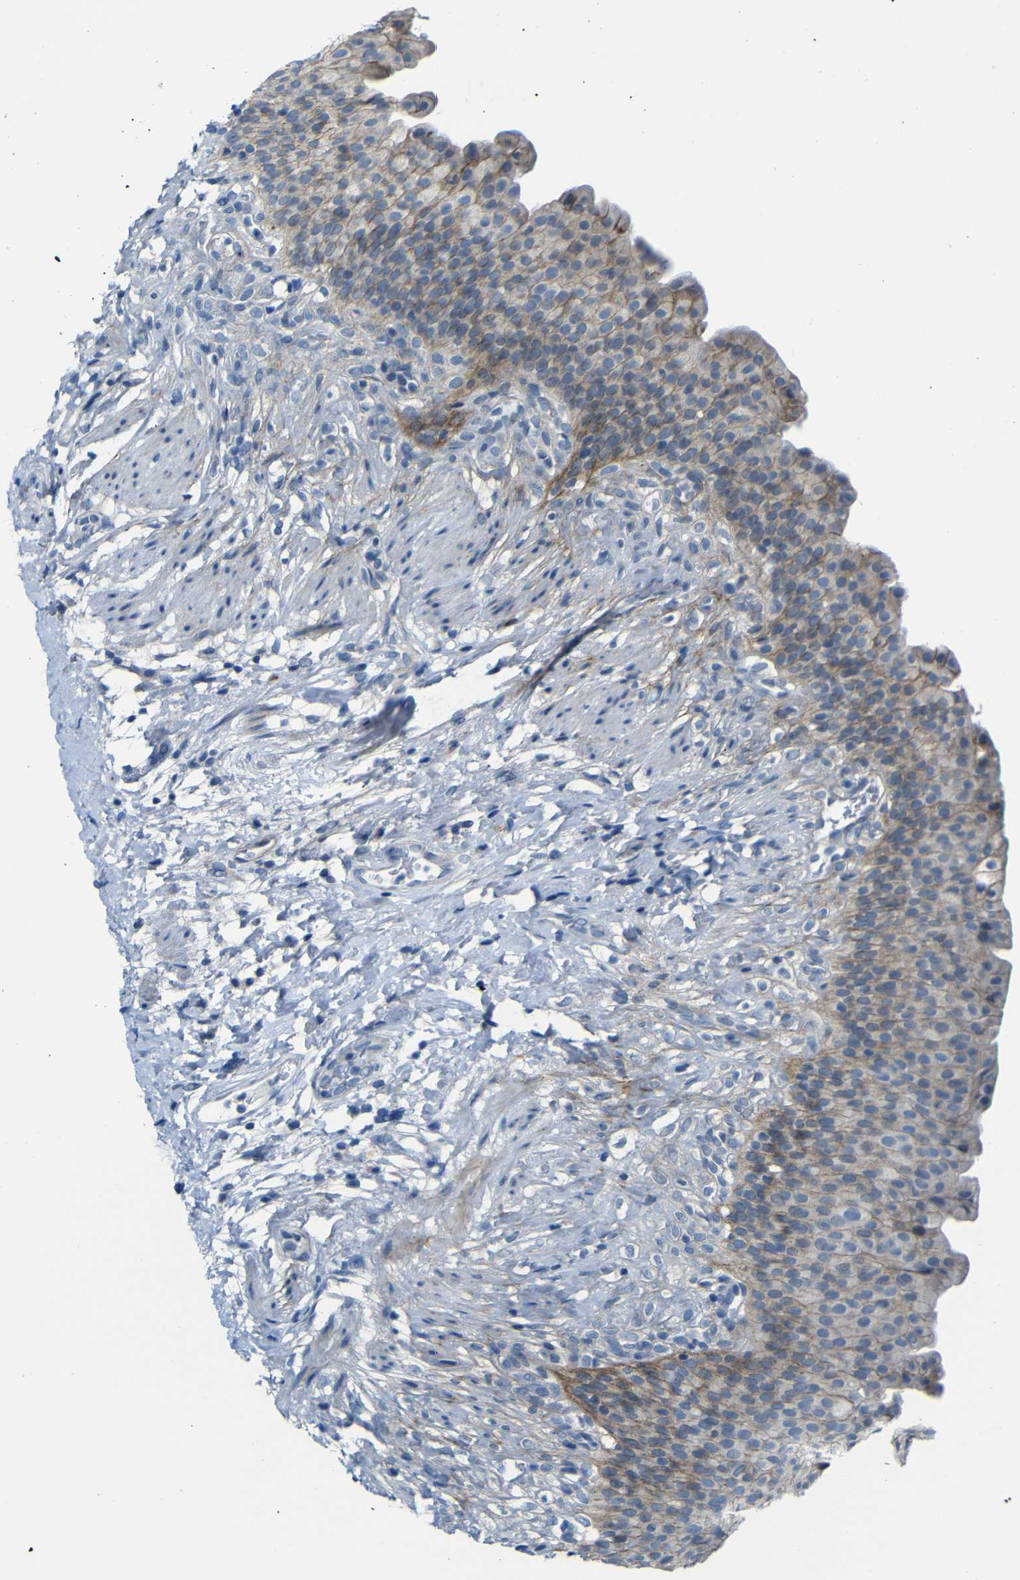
{"staining": {"intensity": "moderate", "quantity": "25%-75%", "location": "cytoplasmic/membranous"}, "tissue": "urinary bladder", "cell_type": "Urothelial cells", "image_type": "normal", "snomed": [{"axis": "morphology", "description": "Normal tissue, NOS"}, {"axis": "topography", "description": "Urinary bladder"}], "caption": "Urinary bladder stained with DAB immunohistochemistry (IHC) demonstrates medium levels of moderate cytoplasmic/membranous staining in approximately 25%-75% of urothelial cells.", "gene": "ANK3", "patient": {"sex": "female", "age": 79}}